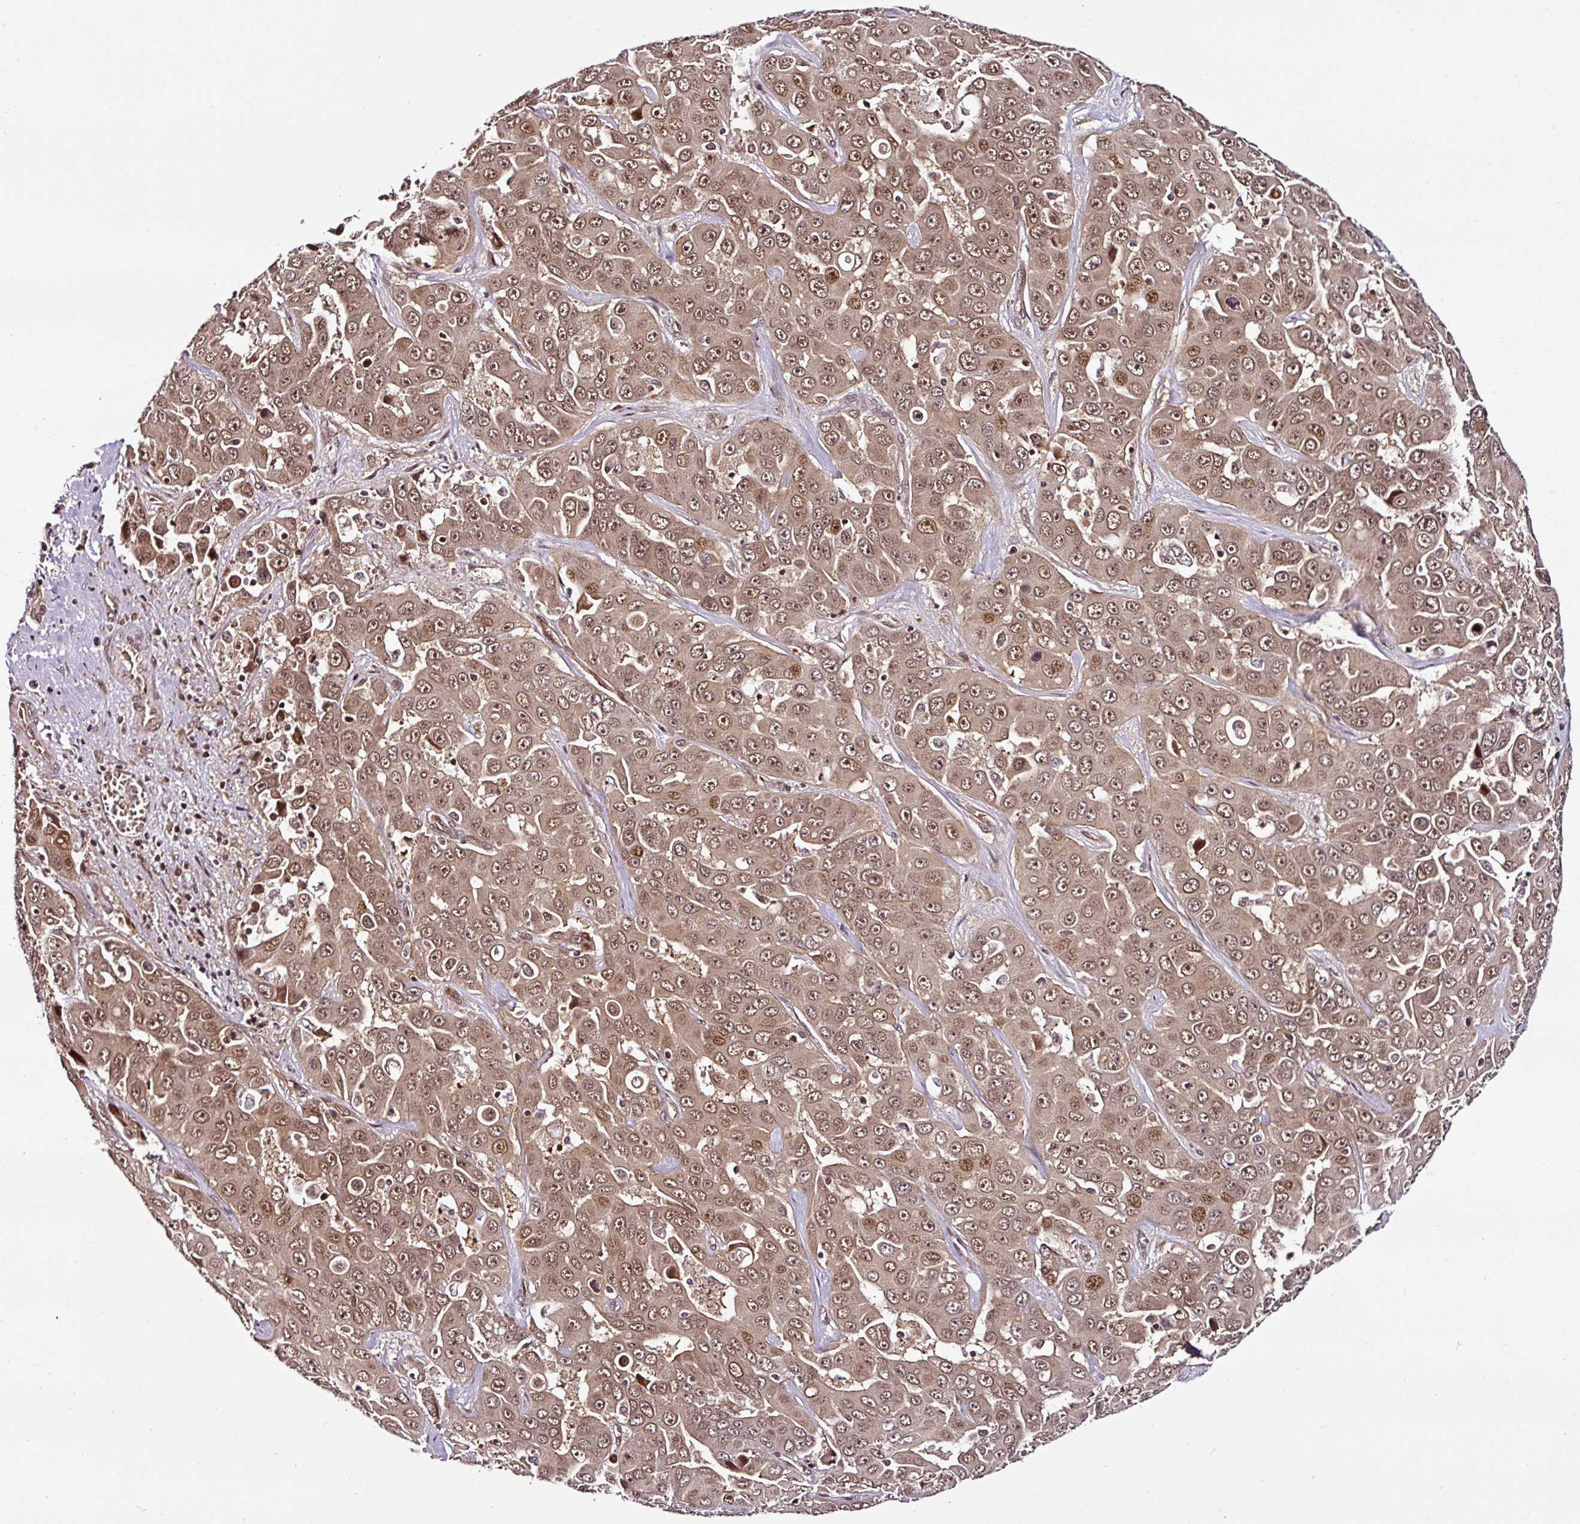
{"staining": {"intensity": "moderate", "quantity": ">75%", "location": "cytoplasmic/membranous,nuclear"}, "tissue": "liver cancer", "cell_type": "Tumor cells", "image_type": "cancer", "snomed": [{"axis": "morphology", "description": "Cholangiocarcinoma"}, {"axis": "topography", "description": "Liver"}], "caption": "Liver cancer (cholangiocarcinoma) tissue reveals moderate cytoplasmic/membranous and nuclear expression in about >75% of tumor cells, visualized by immunohistochemistry.", "gene": "COPRS", "patient": {"sex": "female", "age": 52}}